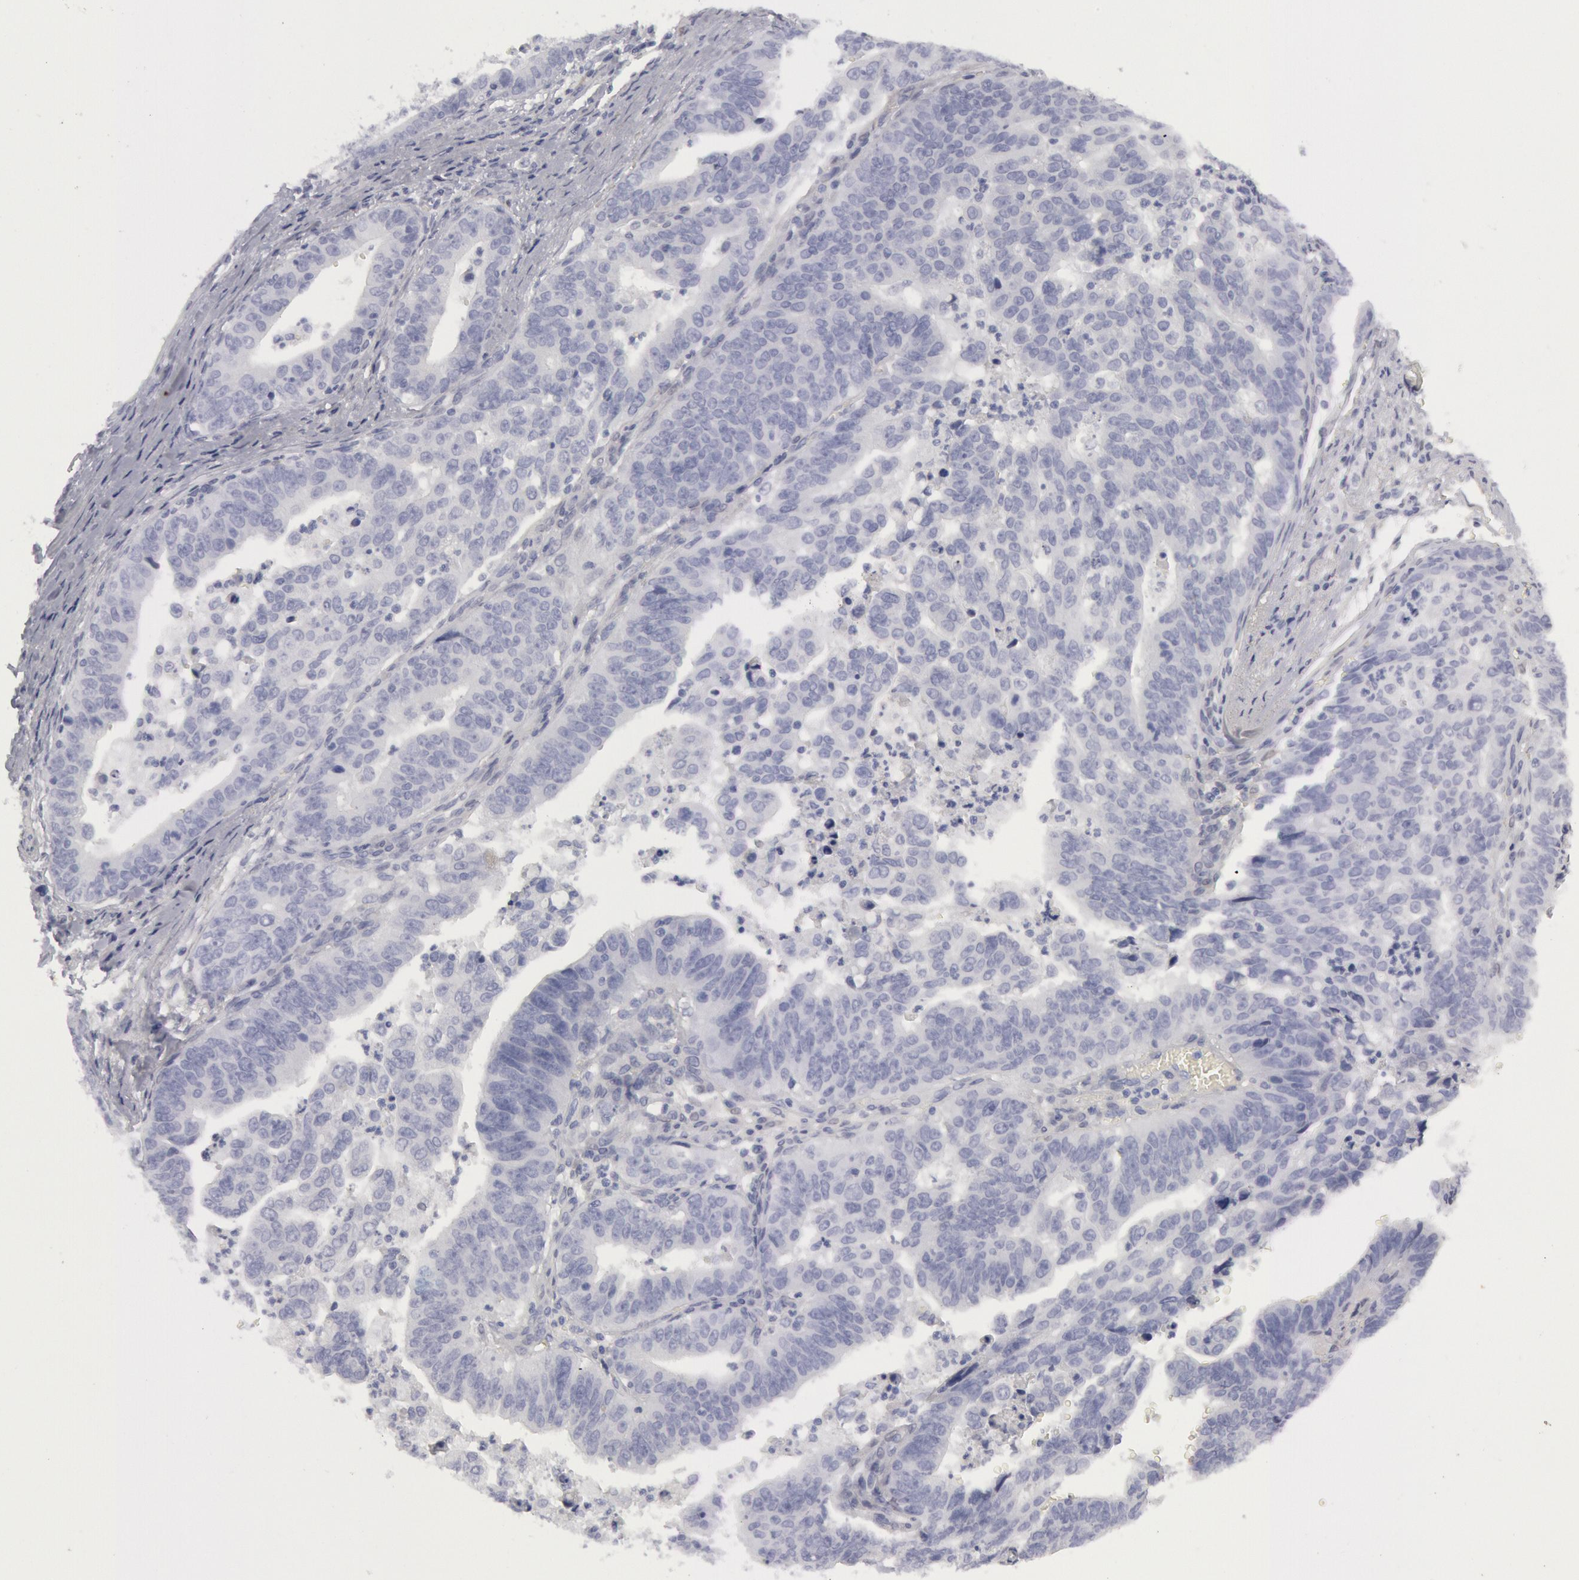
{"staining": {"intensity": "negative", "quantity": "none", "location": "none"}, "tissue": "stomach cancer", "cell_type": "Tumor cells", "image_type": "cancer", "snomed": [{"axis": "morphology", "description": "Adenocarcinoma, NOS"}, {"axis": "topography", "description": "Stomach, upper"}], "caption": "Tumor cells are negative for brown protein staining in stomach cancer (adenocarcinoma).", "gene": "FHL1", "patient": {"sex": "female", "age": 50}}